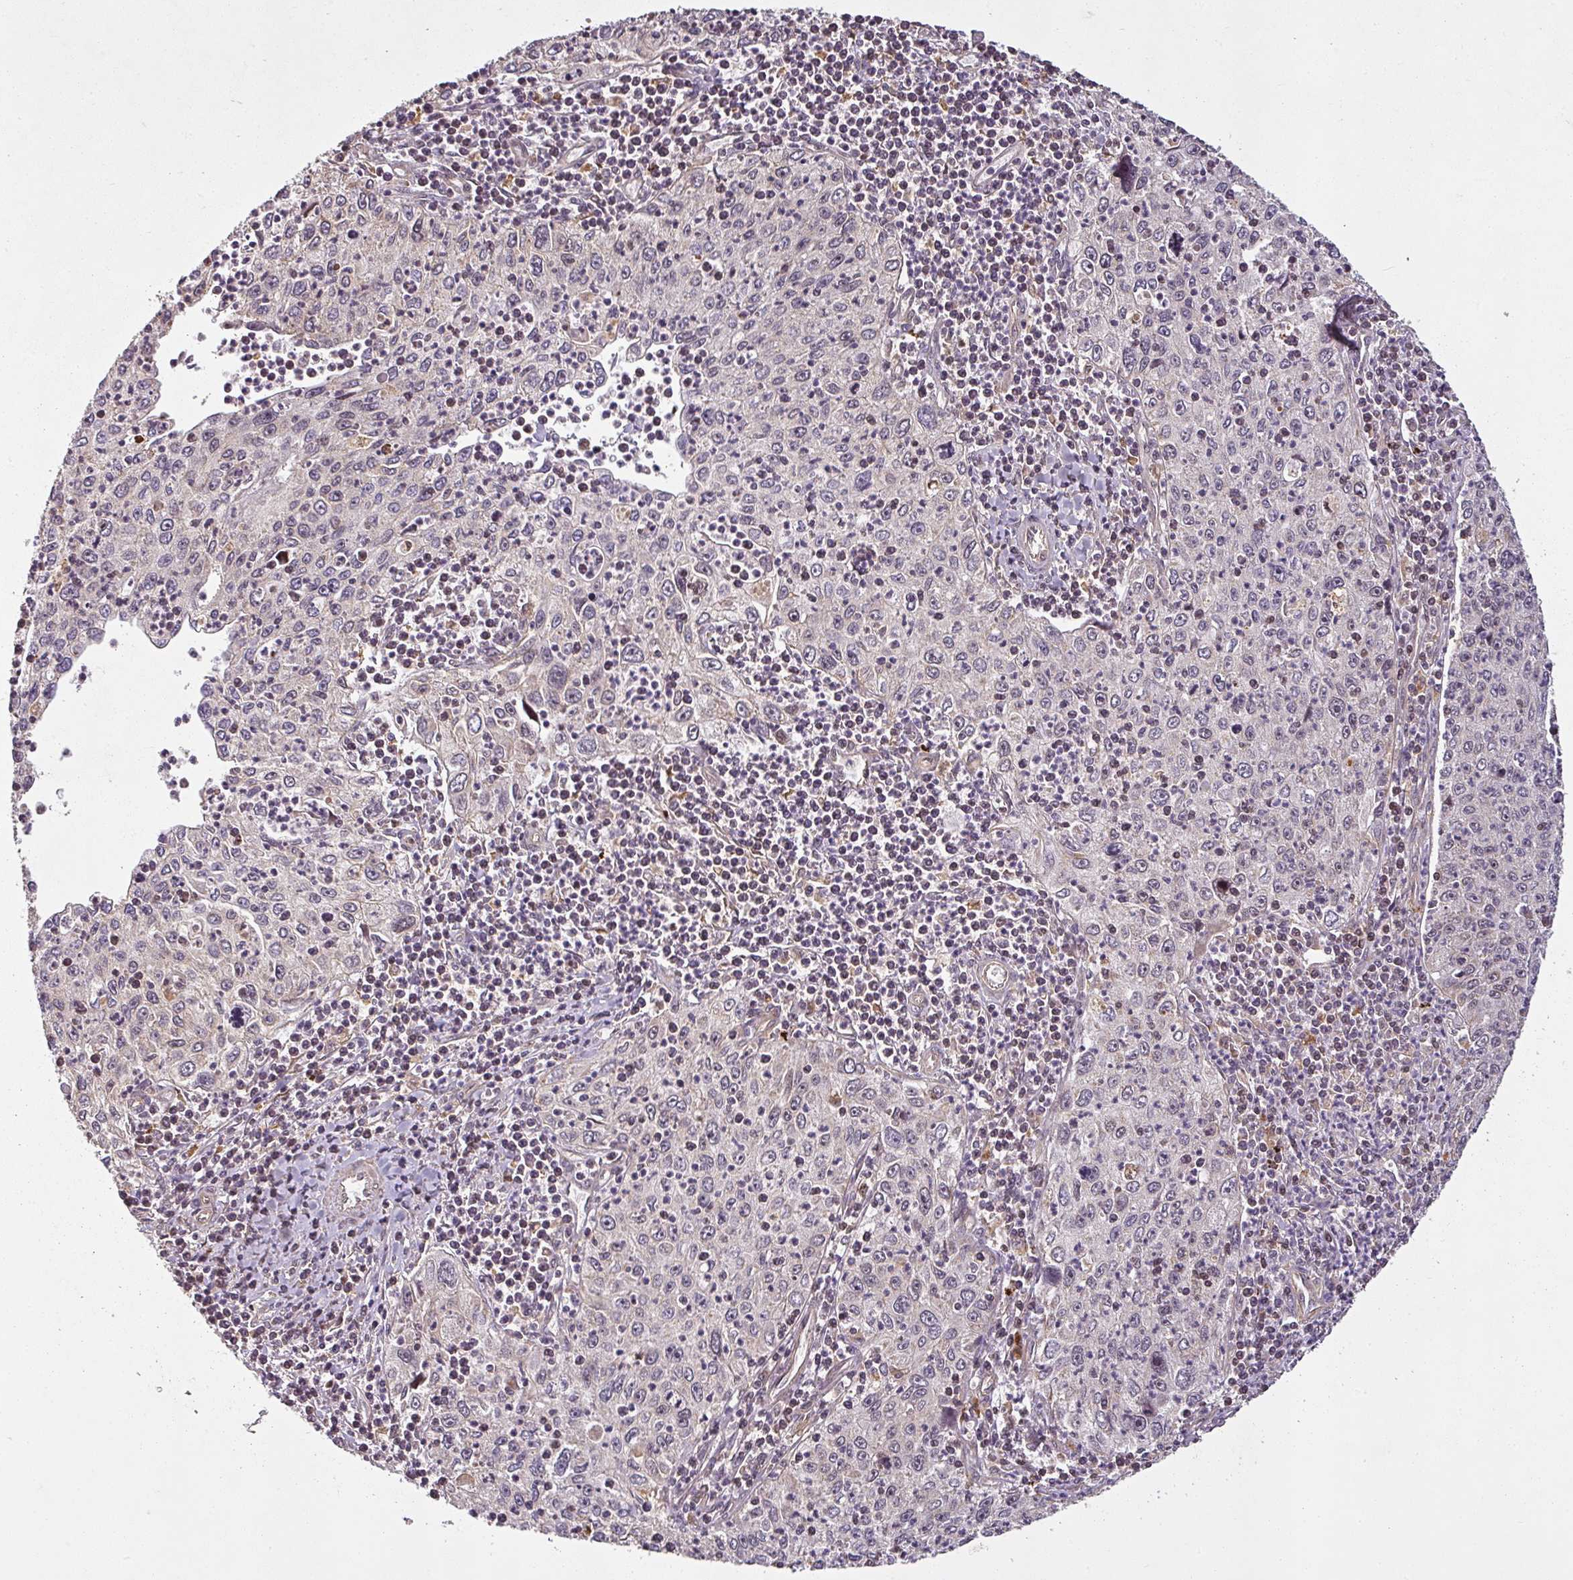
{"staining": {"intensity": "negative", "quantity": "none", "location": "none"}, "tissue": "cervical cancer", "cell_type": "Tumor cells", "image_type": "cancer", "snomed": [{"axis": "morphology", "description": "Squamous cell carcinoma, NOS"}, {"axis": "topography", "description": "Cervix"}], "caption": "The immunohistochemistry (IHC) micrograph has no significant expression in tumor cells of cervical squamous cell carcinoma tissue. Brightfield microscopy of immunohistochemistry (IHC) stained with DAB (3,3'-diaminobenzidine) (brown) and hematoxylin (blue), captured at high magnification.", "gene": "DIMT1", "patient": {"sex": "female", "age": 30}}